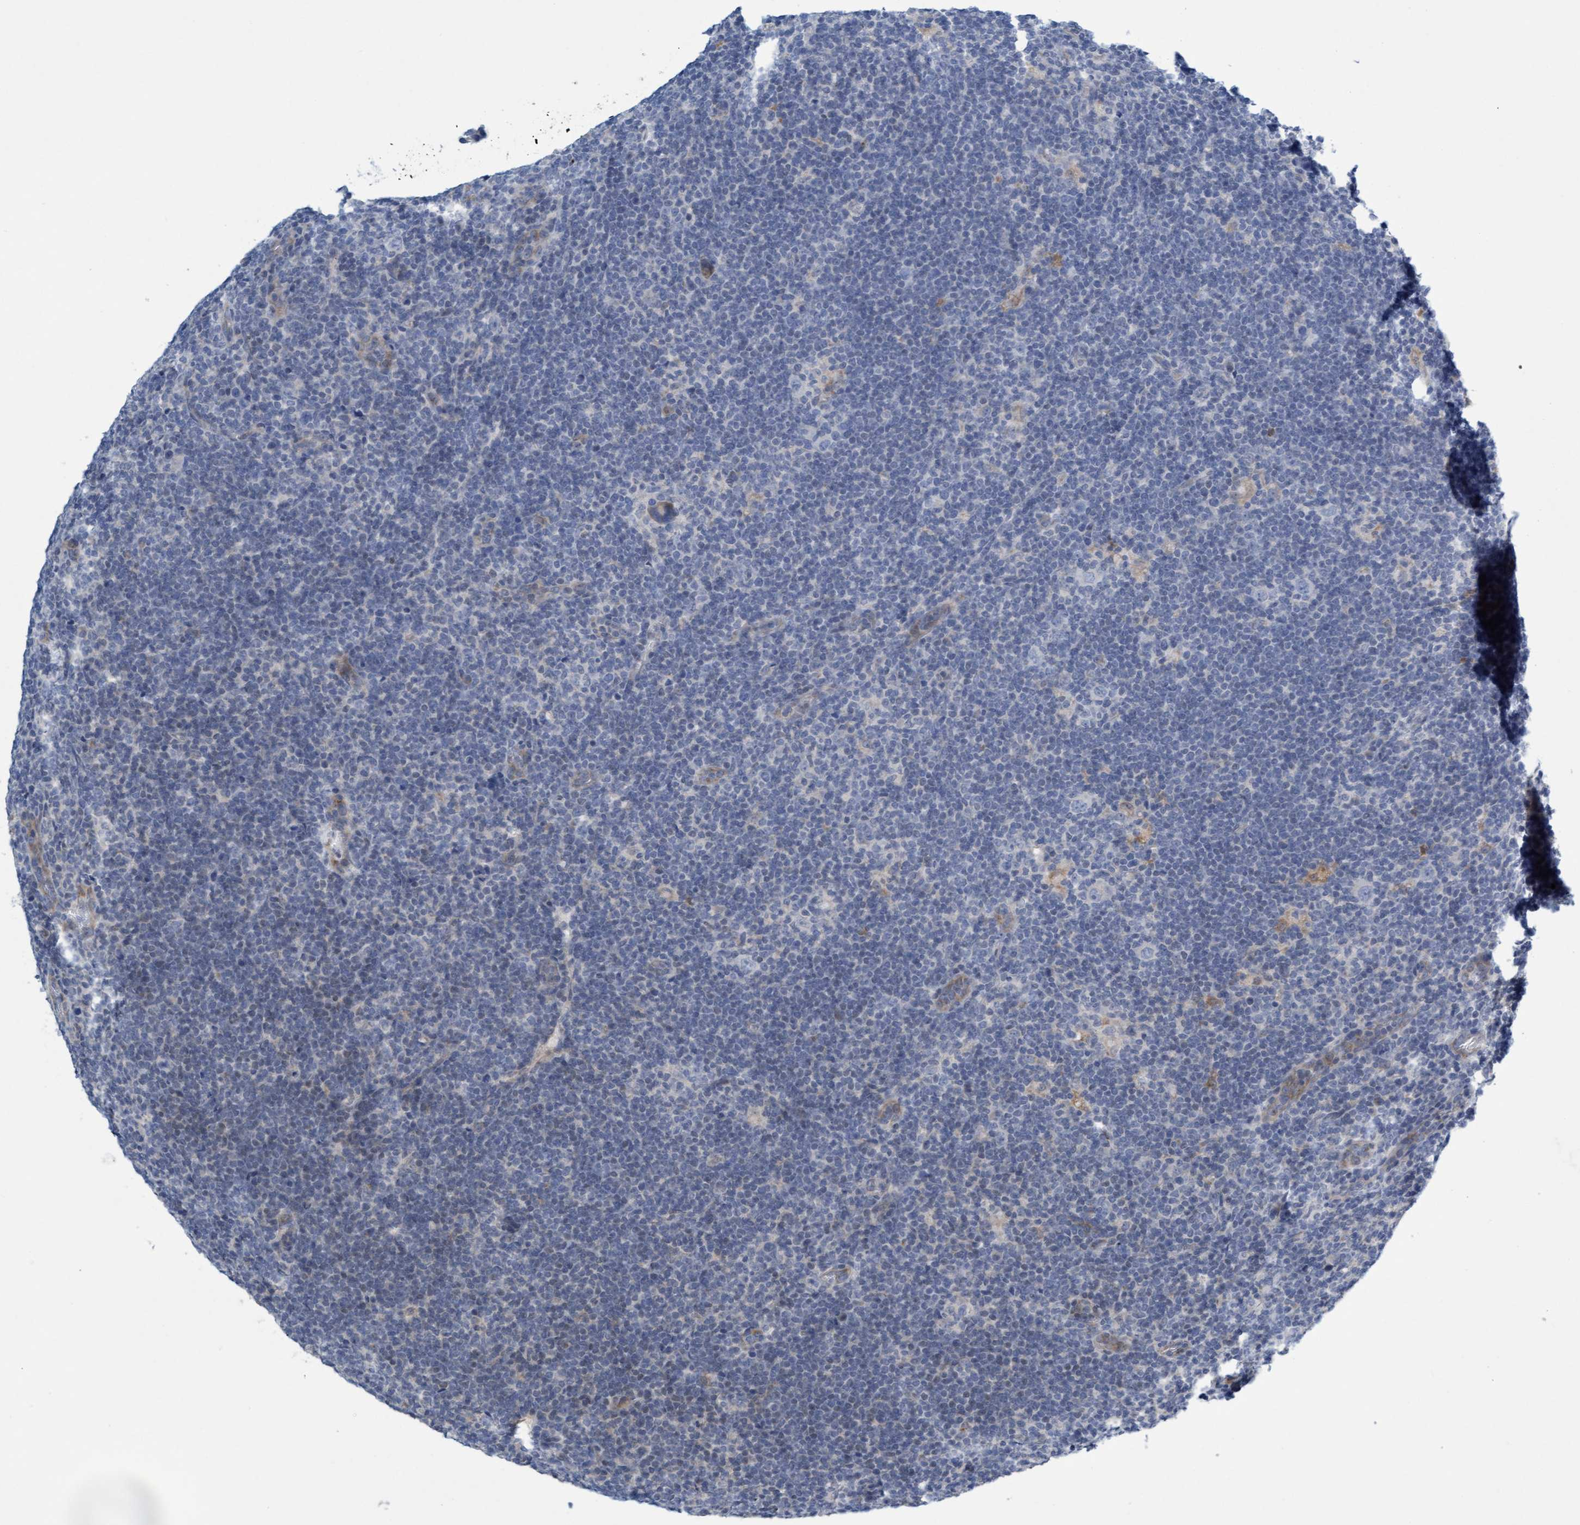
{"staining": {"intensity": "negative", "quantity": "none", "location": "none"}, "tissue": "lymphoma", "cell_type": "Tumor cells", "image_type": "cancer", "snomed": [{"axis": "morphology", "description": "Hodgkin's disease, NOS"}, {"axis": "topography", "description": "Lymph node"}], "caption": "An image of lymphoma stained for a protein demonstrates no brown staining in tumor cells.", "gene": "DDHD2", "patient": {"sex": "female", "age": 57}}